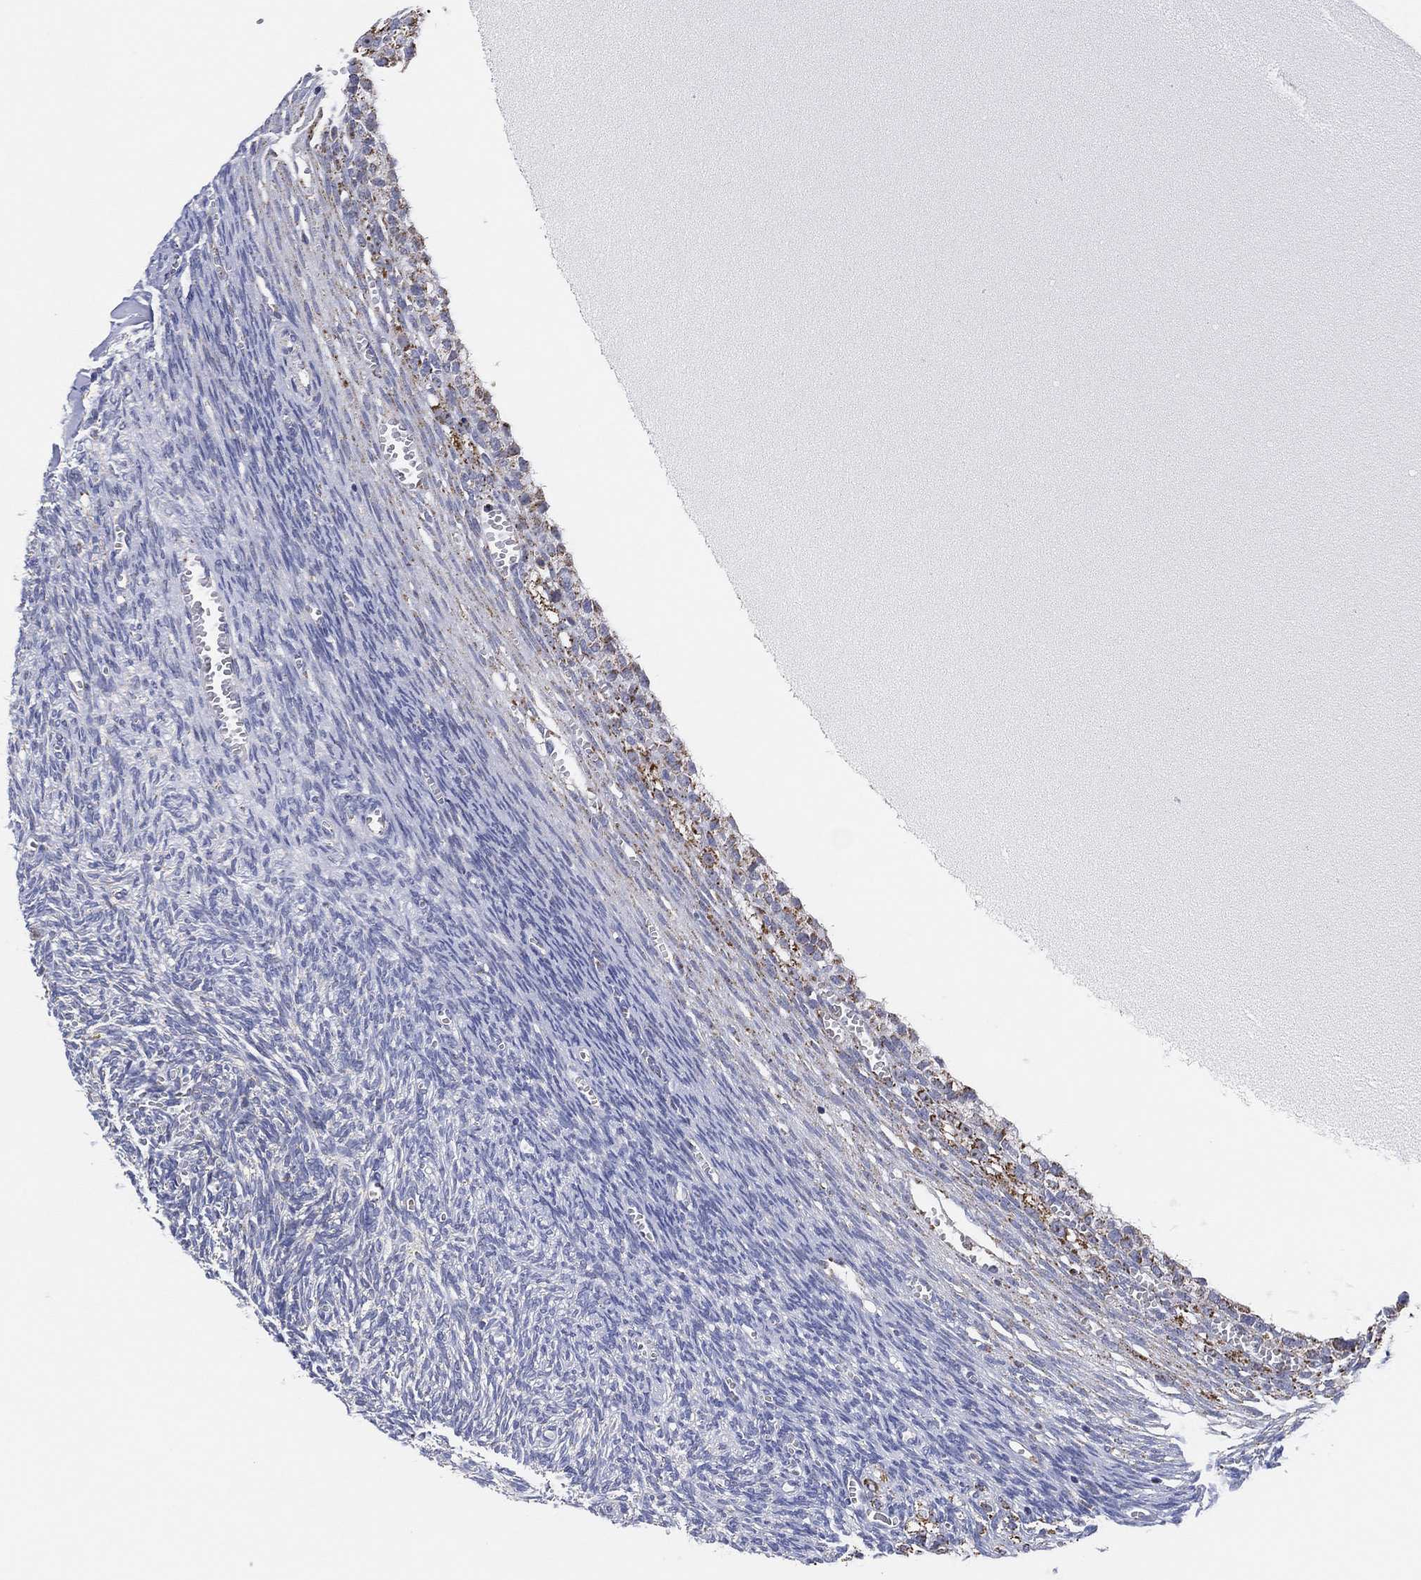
{"staining": {"intensity": "moderate", "quantity": "25%-75%", "location": "cytoplasmic/membranous"}, "tissue": "ovary", "cell_type": "Follicle cells", "image_type": "normal", "snomed": [{"axis": "morphology", "description": "Normal tissue, NOS"}, {"axis": "topography", "description": "Ovary"}], "caption": "Immunohistochemistry of normal ovary reveals medium levels of moderate cytoplasmic/membranous staining in about 25%-75% of follicle cells.", "gene": "GCAT", "patient": {"sex": "female", "age": 43}}